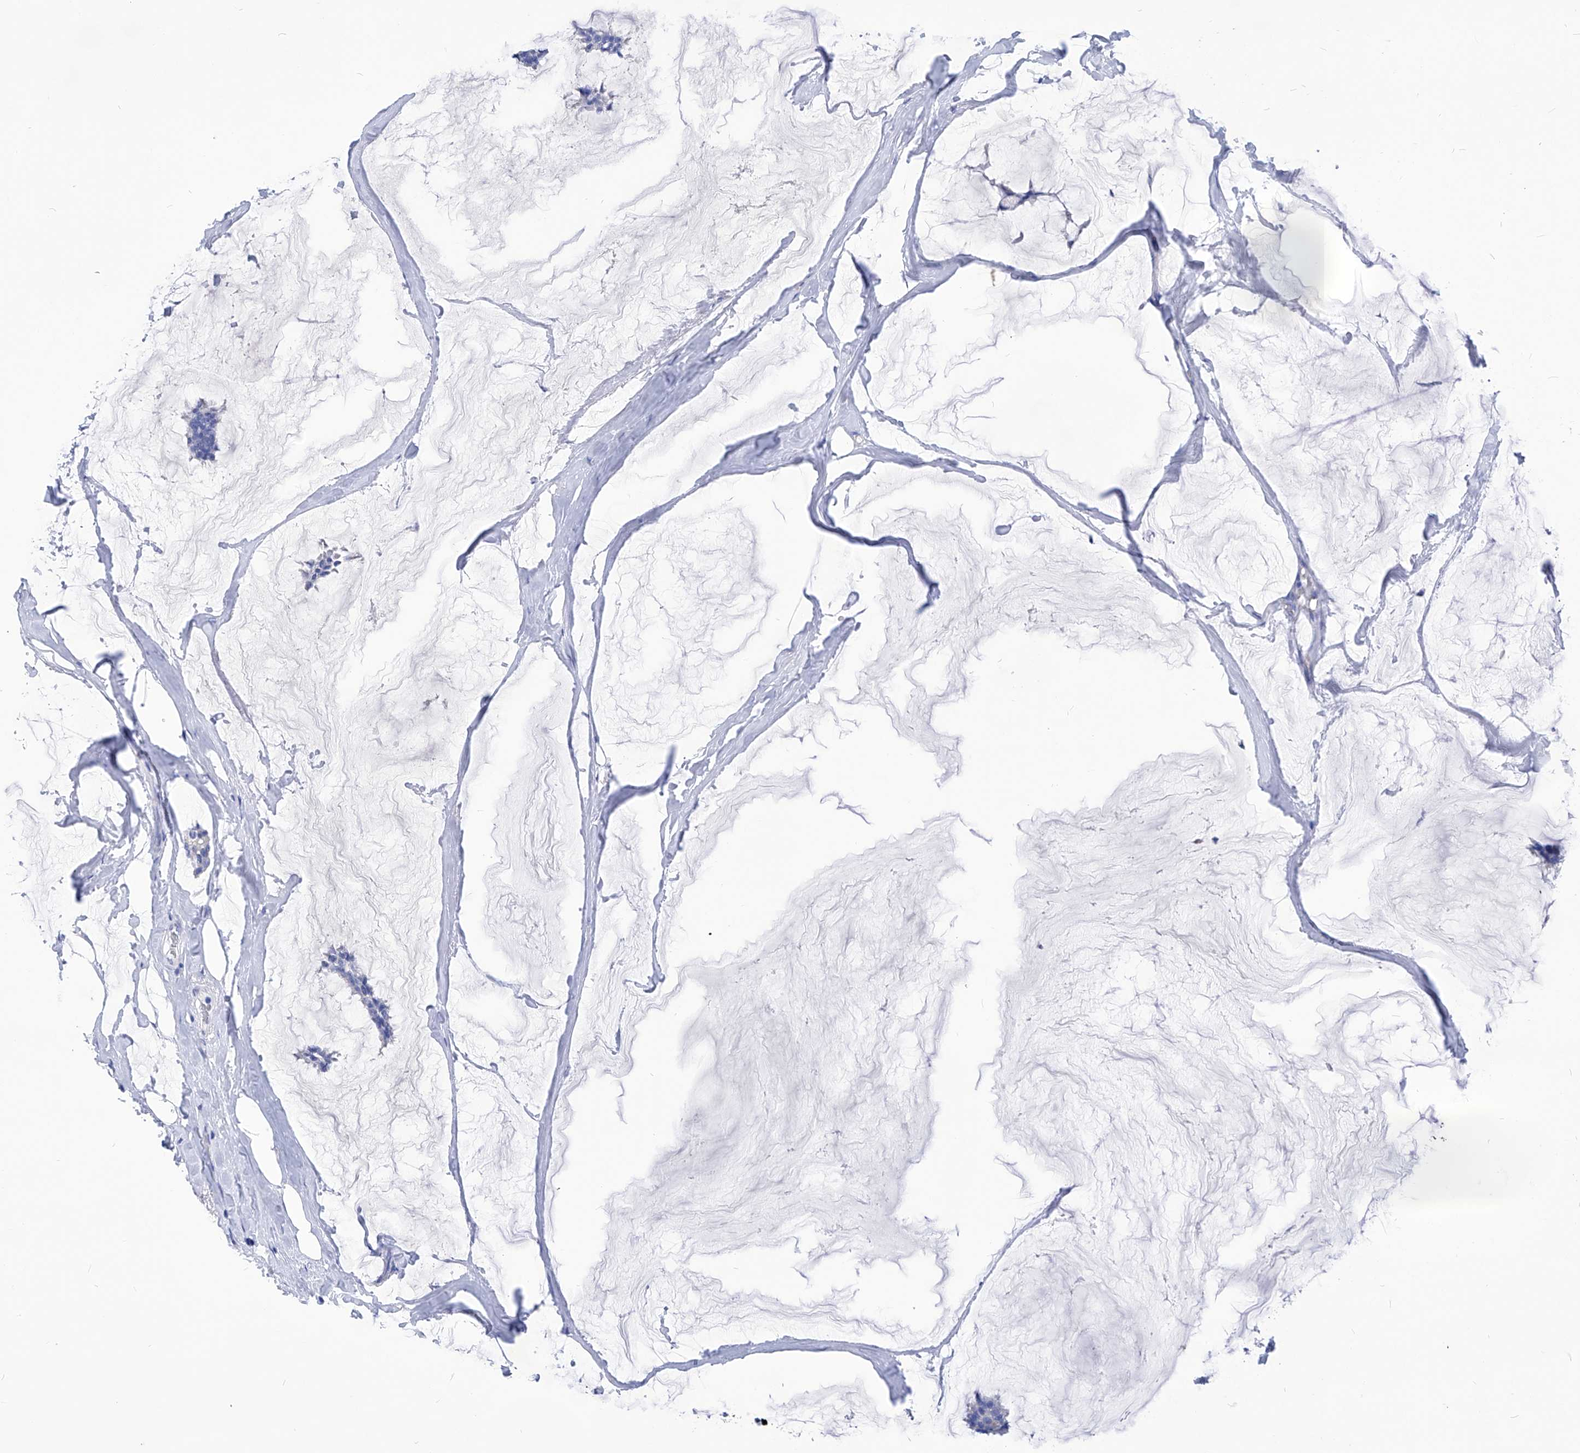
{"staining": {"intensity": "negative", "quantity": "none", "location": "none"}, "tissue": "breast cancer", "cell_type": "Tumor cells", "image_type": "cancer", "snomed": [{"axis": "morphology", "description": "Duct carcinoma"}, {"axis": "topography", "description": "Breast"}], "caption": "IHC micrograph of human breast cancer stained for a protein (brown), which exhibits no staining in tumor cells.", "gene": "XPNPEP1", "patient": {"sex": "female", "age": 93}}